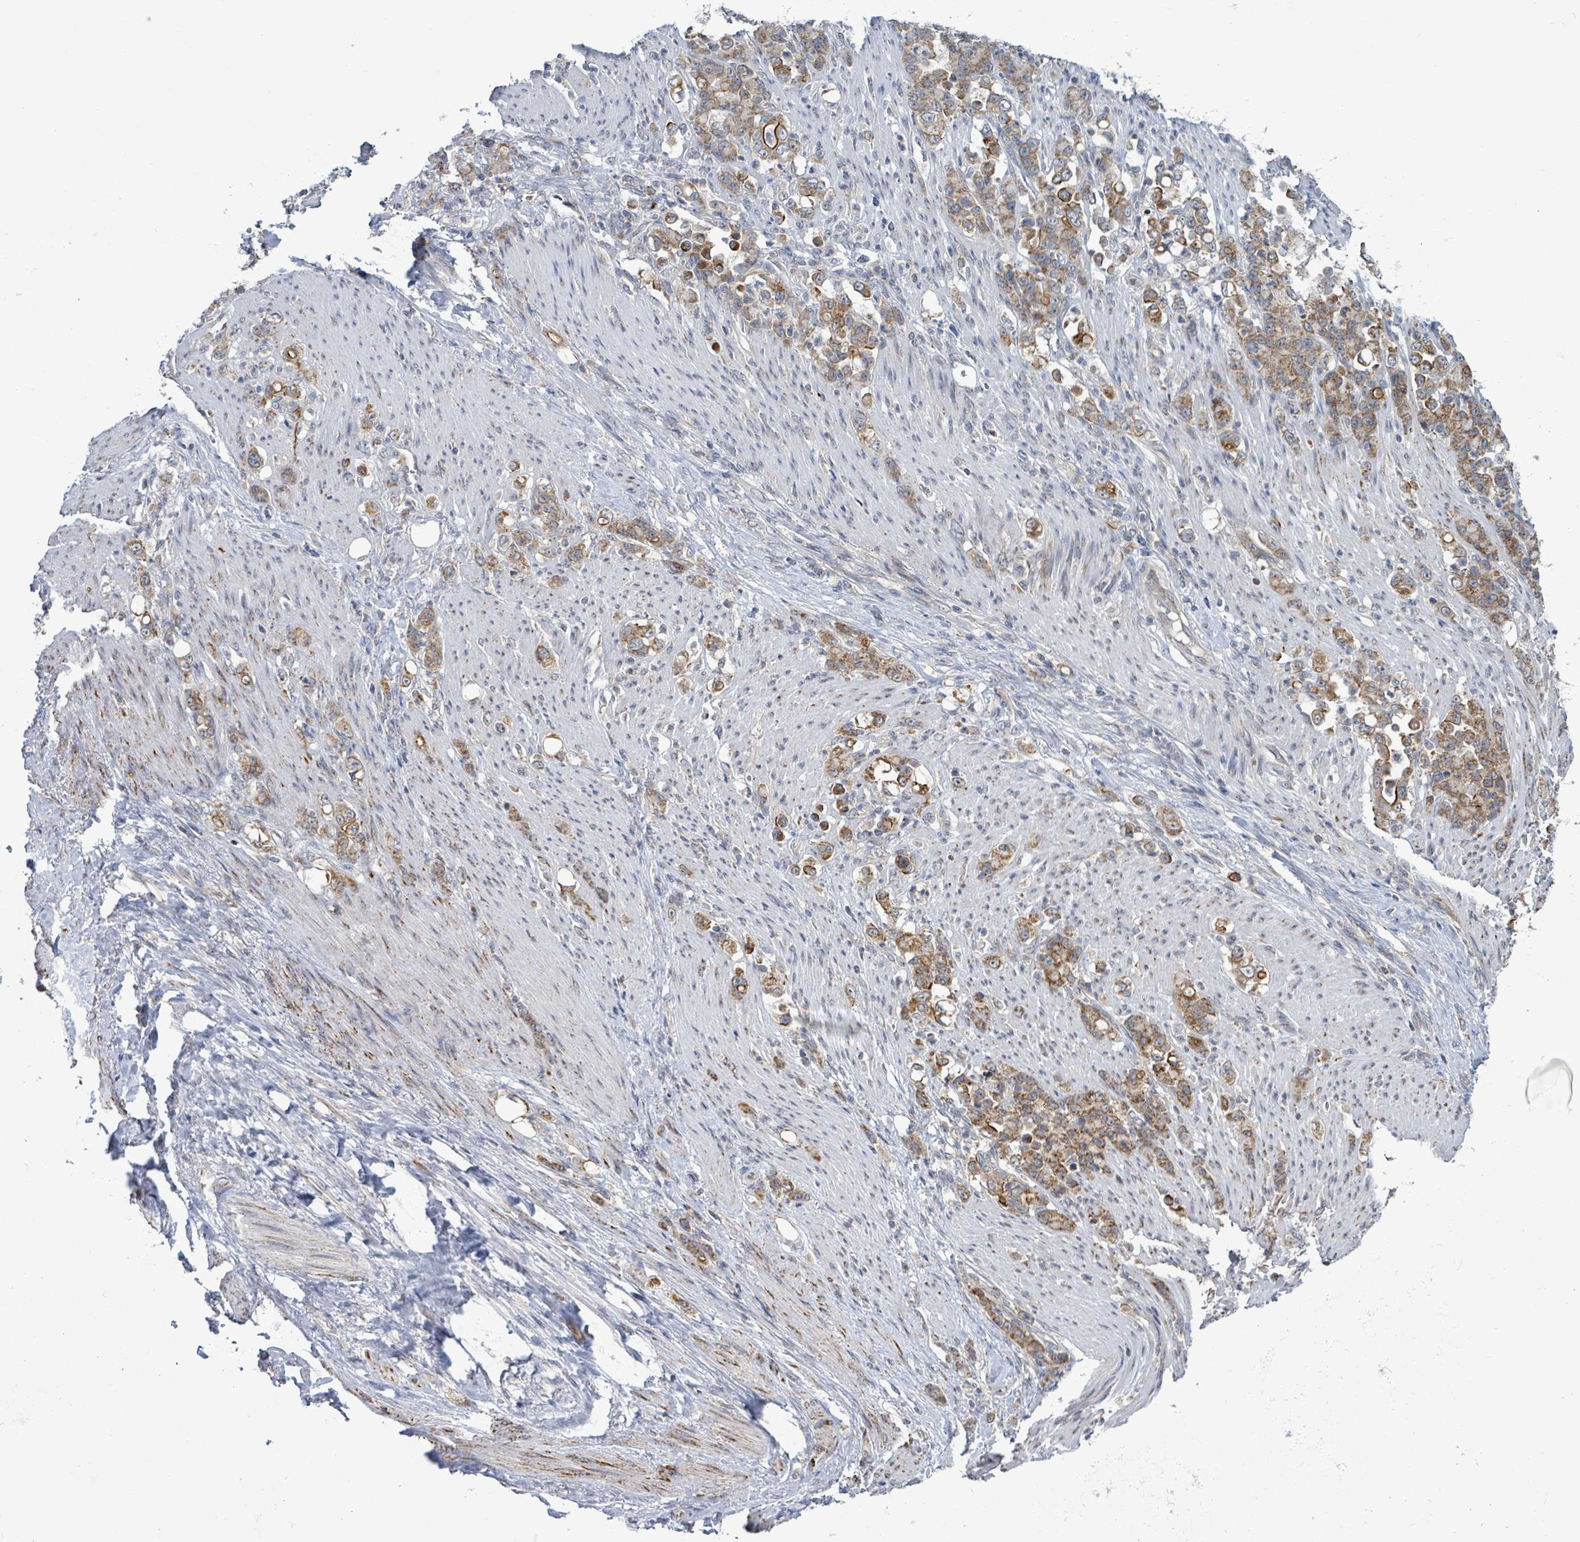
{"staining": {"intensity": "moderate", "quantity": ">75%", "location": "cytoplasmic/membranous"}, "tissue": "stomach cancer", "cell_type": "Tumor cells", "image_type": "cancer", "snomed": [{"axis": "morphology", "description": "Normal tissue, NOS"}, {"axis": "morphology", "description": "Adenocarcinoma, NOS"}, {"axis": "topography", "description": "Stomach"}], "caption": "Human adenocarcinoma (stomach) stained with a brown dye displays moderate cytoplasmic/membranous positive expression in approximately >75% of tumor cells.", "gene": "COQ10B", "patient": {"sex": "female", "age": 79}}